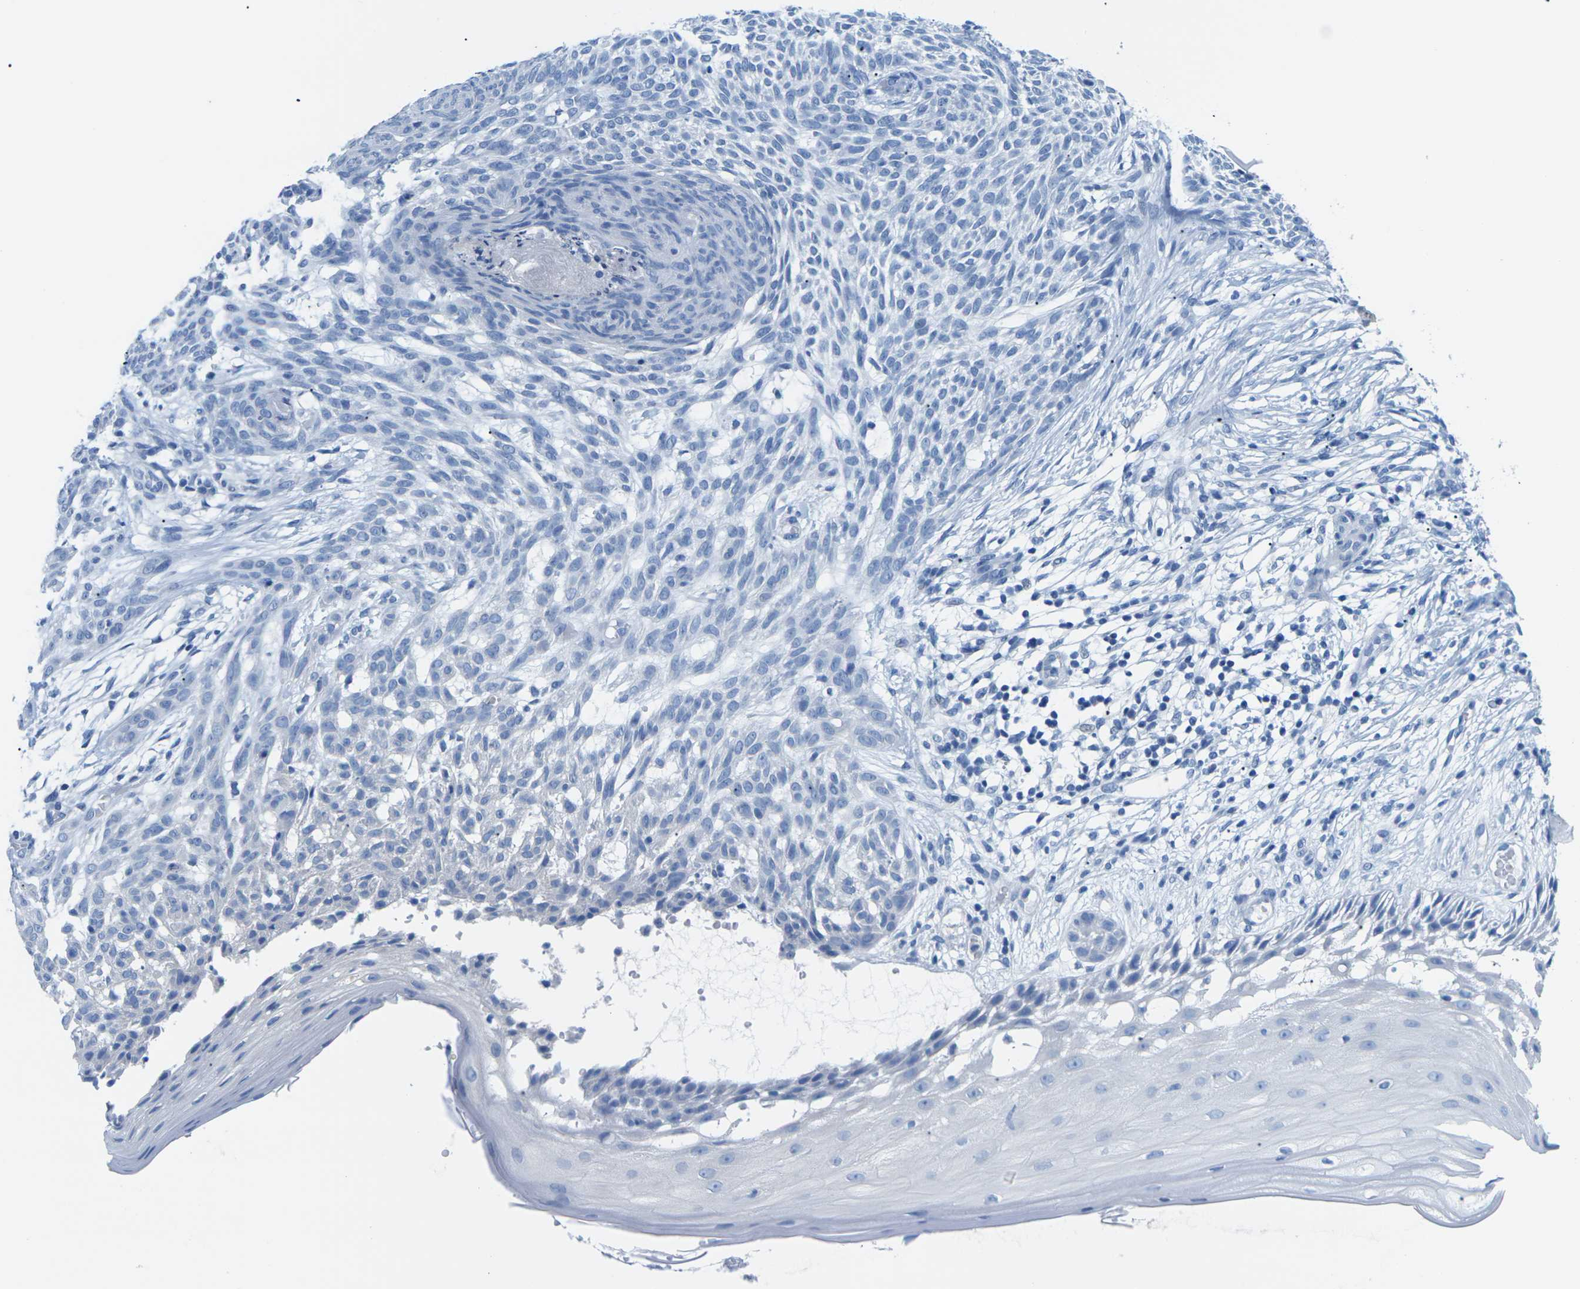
{"staining": {"intensity": "negative", "quantity": "none", "location": "none"}, "tissue": "skin cancer", "cell_type": "Tumor cells", "image_type": "cancer", "snomed": [{"axis": "morphology", "description": "Basal cell carcinoma"}, {"axis": "topography", "description": "Skin"}], "caption": "High magnification brightfield microscopy of skin cancer stained with DAB (brown) and counterstained with hematoxylin (blue): tumor cells show no significant staining.", "gene": "SLC12A1", "patient": {"sex": "female", "age": 59}}